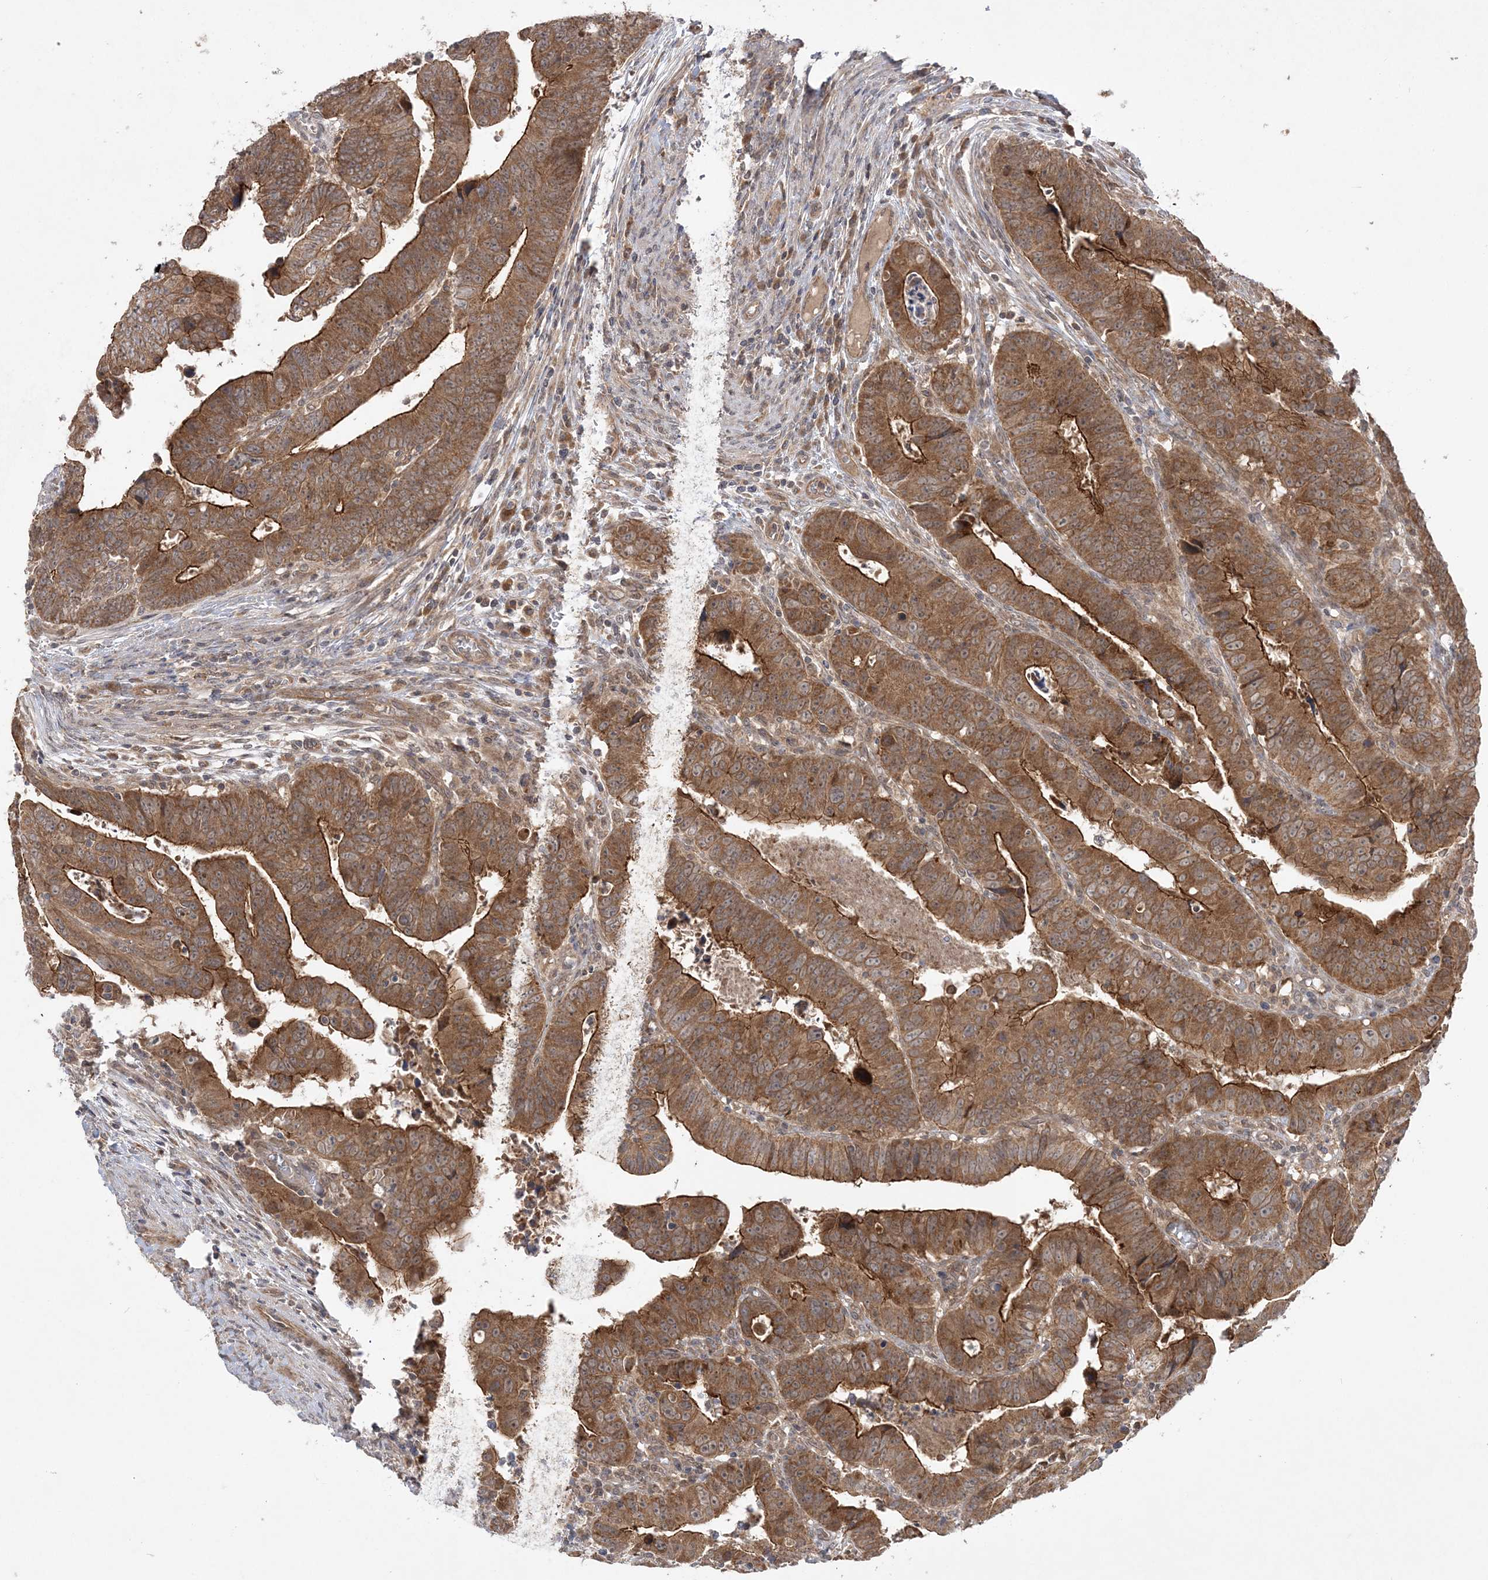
{"staining": {"intensity": "strong", "quantity": ">75%", "location": "cytoplasmic/membranous"}, "tissue": "colorectal cancer", "cell_type": "Tumor cells", "image_type": "cancer", "snomed": [{"axis": "morphology", "description": "Normal tissue, NOS"}, {"axis": "morphology", "description": "Adenocarcinoma, NOS"}, {"axis": "topography", "description": "Rectum"}], "caption": "Strong cytoplasmic/membranous positivity for a protein is present in approximately >75% of tumor cells of colorectal cancer using IHC.", "gene": "MMADHC", "patient": {"sex": "female", "age": 65}}